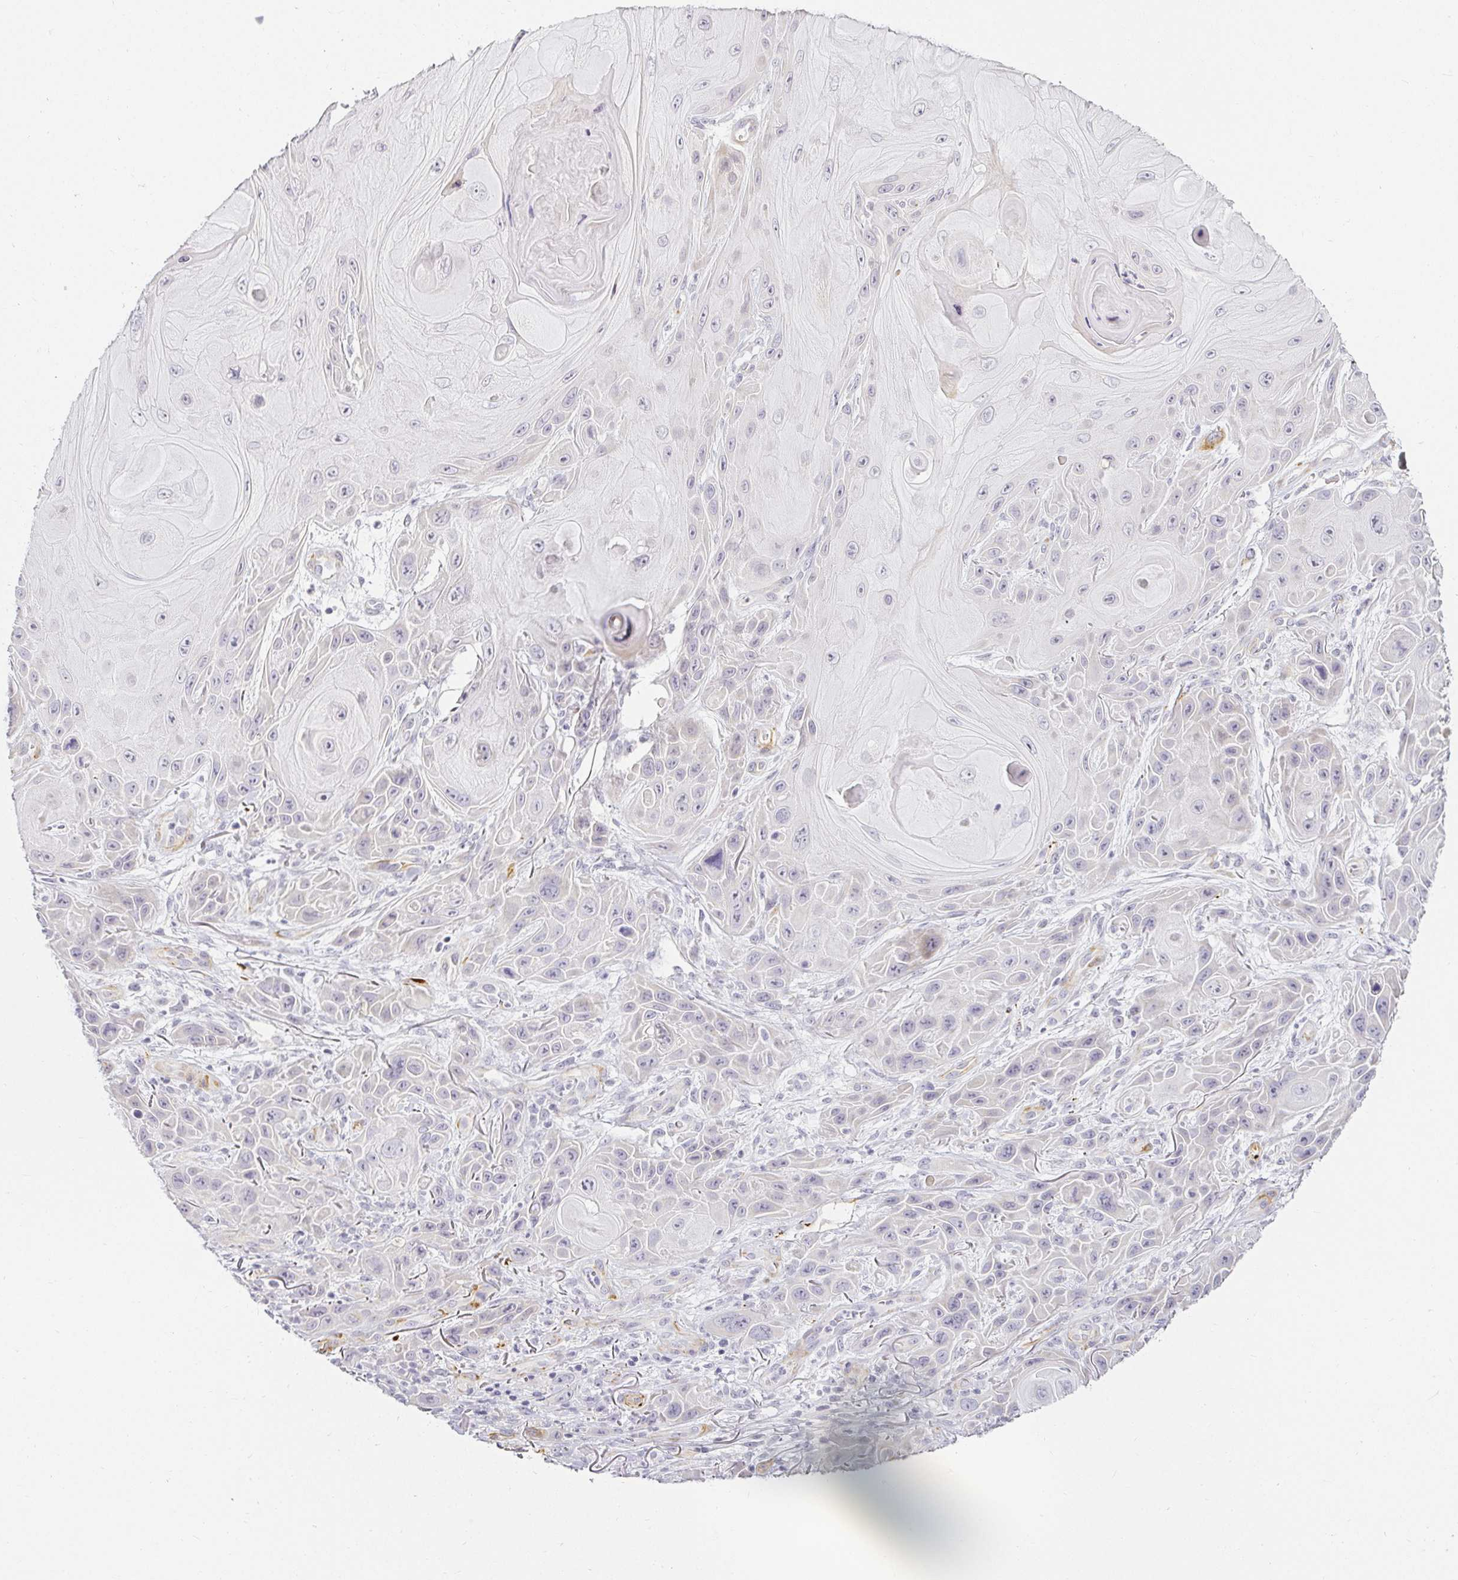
{"staining": {"intensity": "negative", "quantity": "none", "location": "none"}, "tissue": "skin cancer", "cell_type": "Tumor cells", "image_type": "cancer", "snomed": [{"axis": "morphology", "description": "Squamous cell carcinoma, NOS"}, {"axis": "topography", "description": "Skin"}], "caption": "The immunohistochemistry (IHC) photomicrograph has no significant positivity in tumor cells of squamous cell carcinoma (skin) tissue.", "gene": "ACAN", "patient": {"sex": "female", "age": 94}}